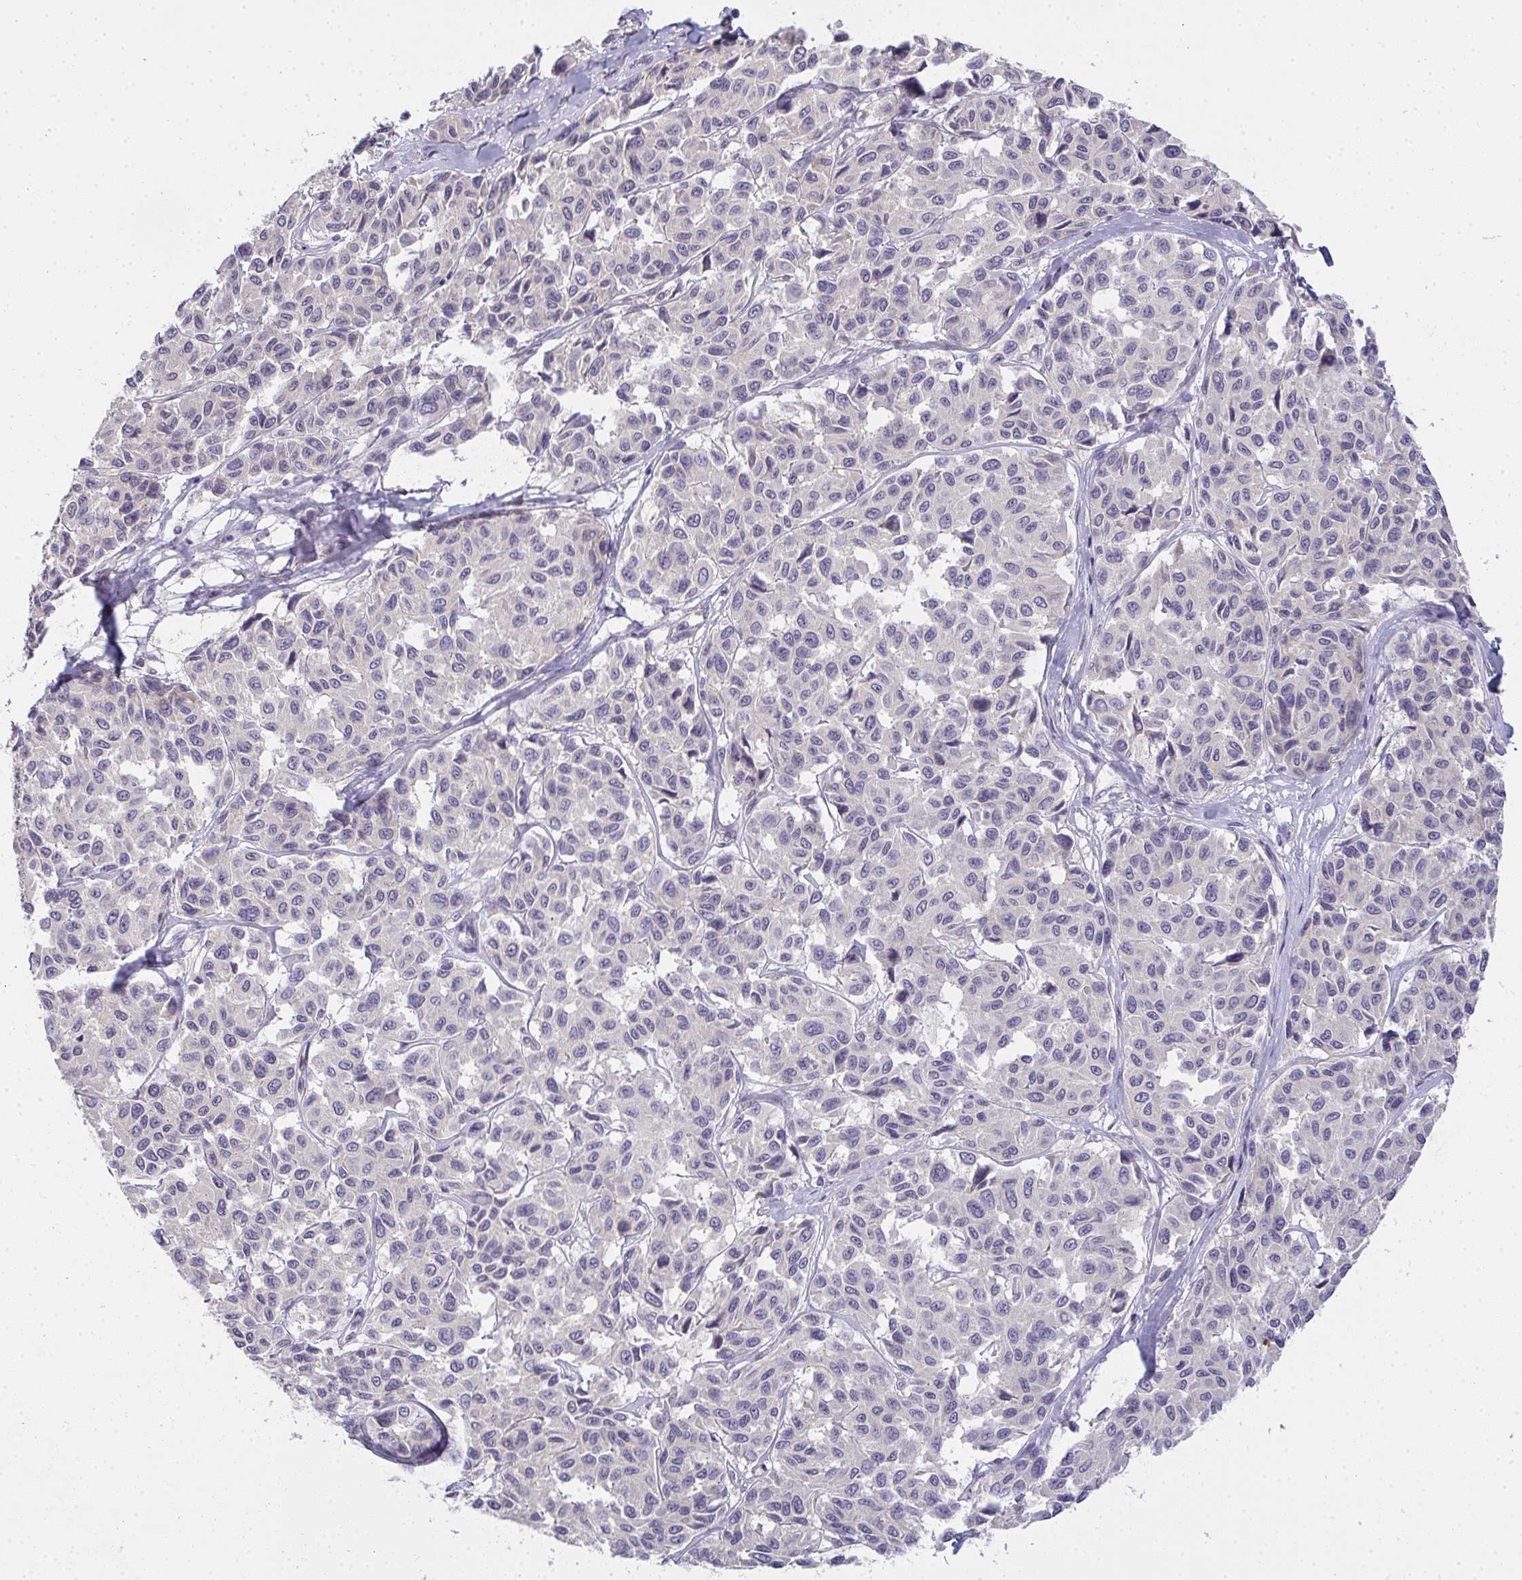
{"staining": {"intensity": "moderate", "quantity": "<25%", "location": "cytoplasmic/membranous"}, "tissue": "melanoma", "cell_type": "Tumor cells", "image_type": "cancer", "snomed": [{"axis": "morphology", "description": "Malignant melanoma, NOS"}, {"axis": "topography", "description": "Skin"}], "caption": "Approximately <25% of tumor cells in melanoma exhibit moderate cytoplasmic/membranous protein staining as visualized by brown immunohistochemical staining.", "gene": "TMEM219", "patient": {"sex": "female", "age": 66}}